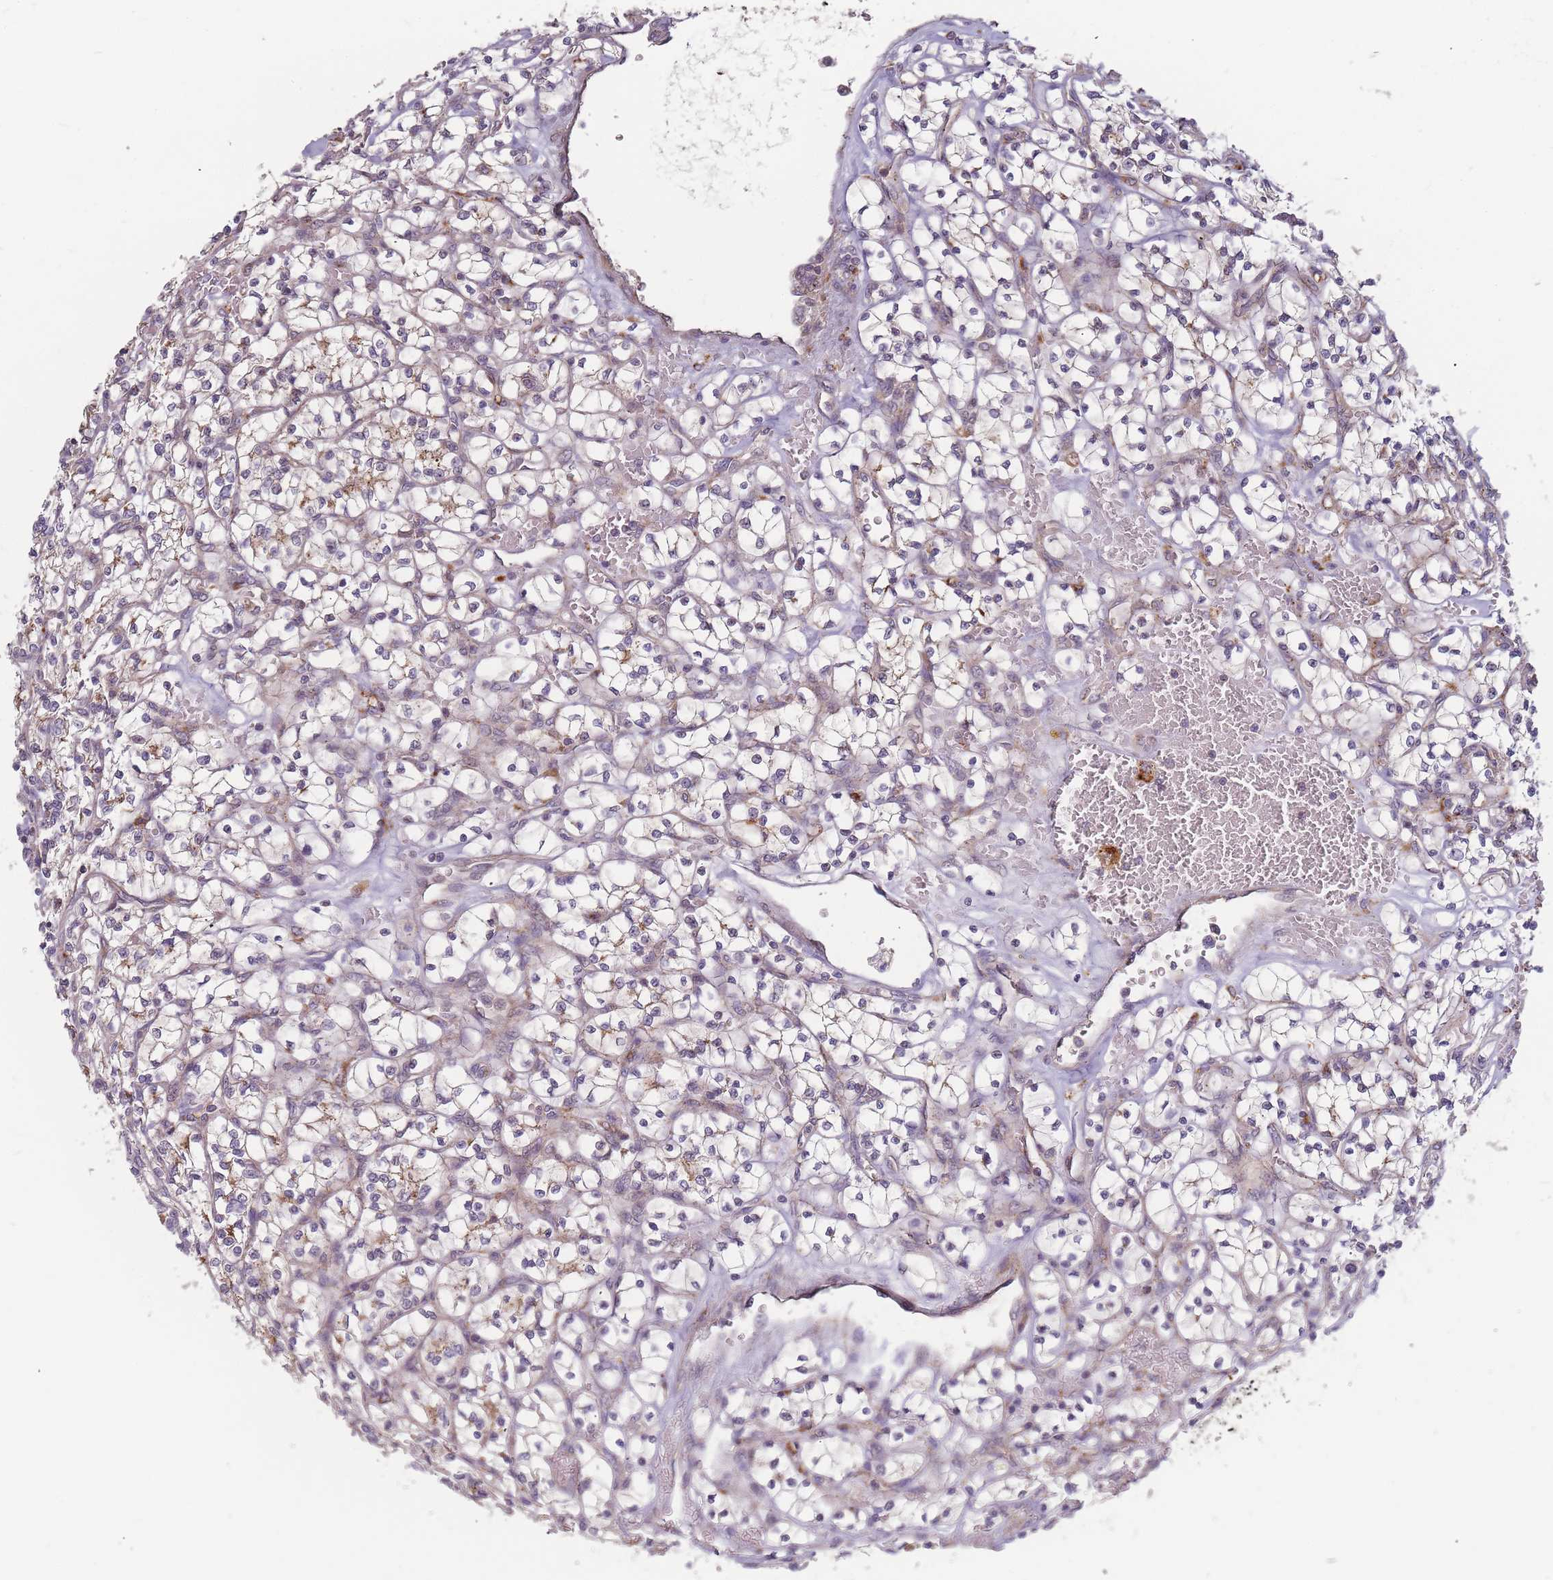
{"staining": {"intensity": "weak", "quantity": "<25%", "location": "cytoplasmic/membranous"}, "tissue": "renal cancer", "cell_type": "Tumor cells", "image_type": "cancer", "snomed": [{"axis": "morphology", "description": "Adenocarcinoma, NOS"}, {"axis": "topography", "description": "Kidney"}], "caption": "Renal cancer was stained to show a protein in brown. There is no significant staining in tumor cells.", "gene": "ATG5", "patient": {"sex": "female", "age": 64}}